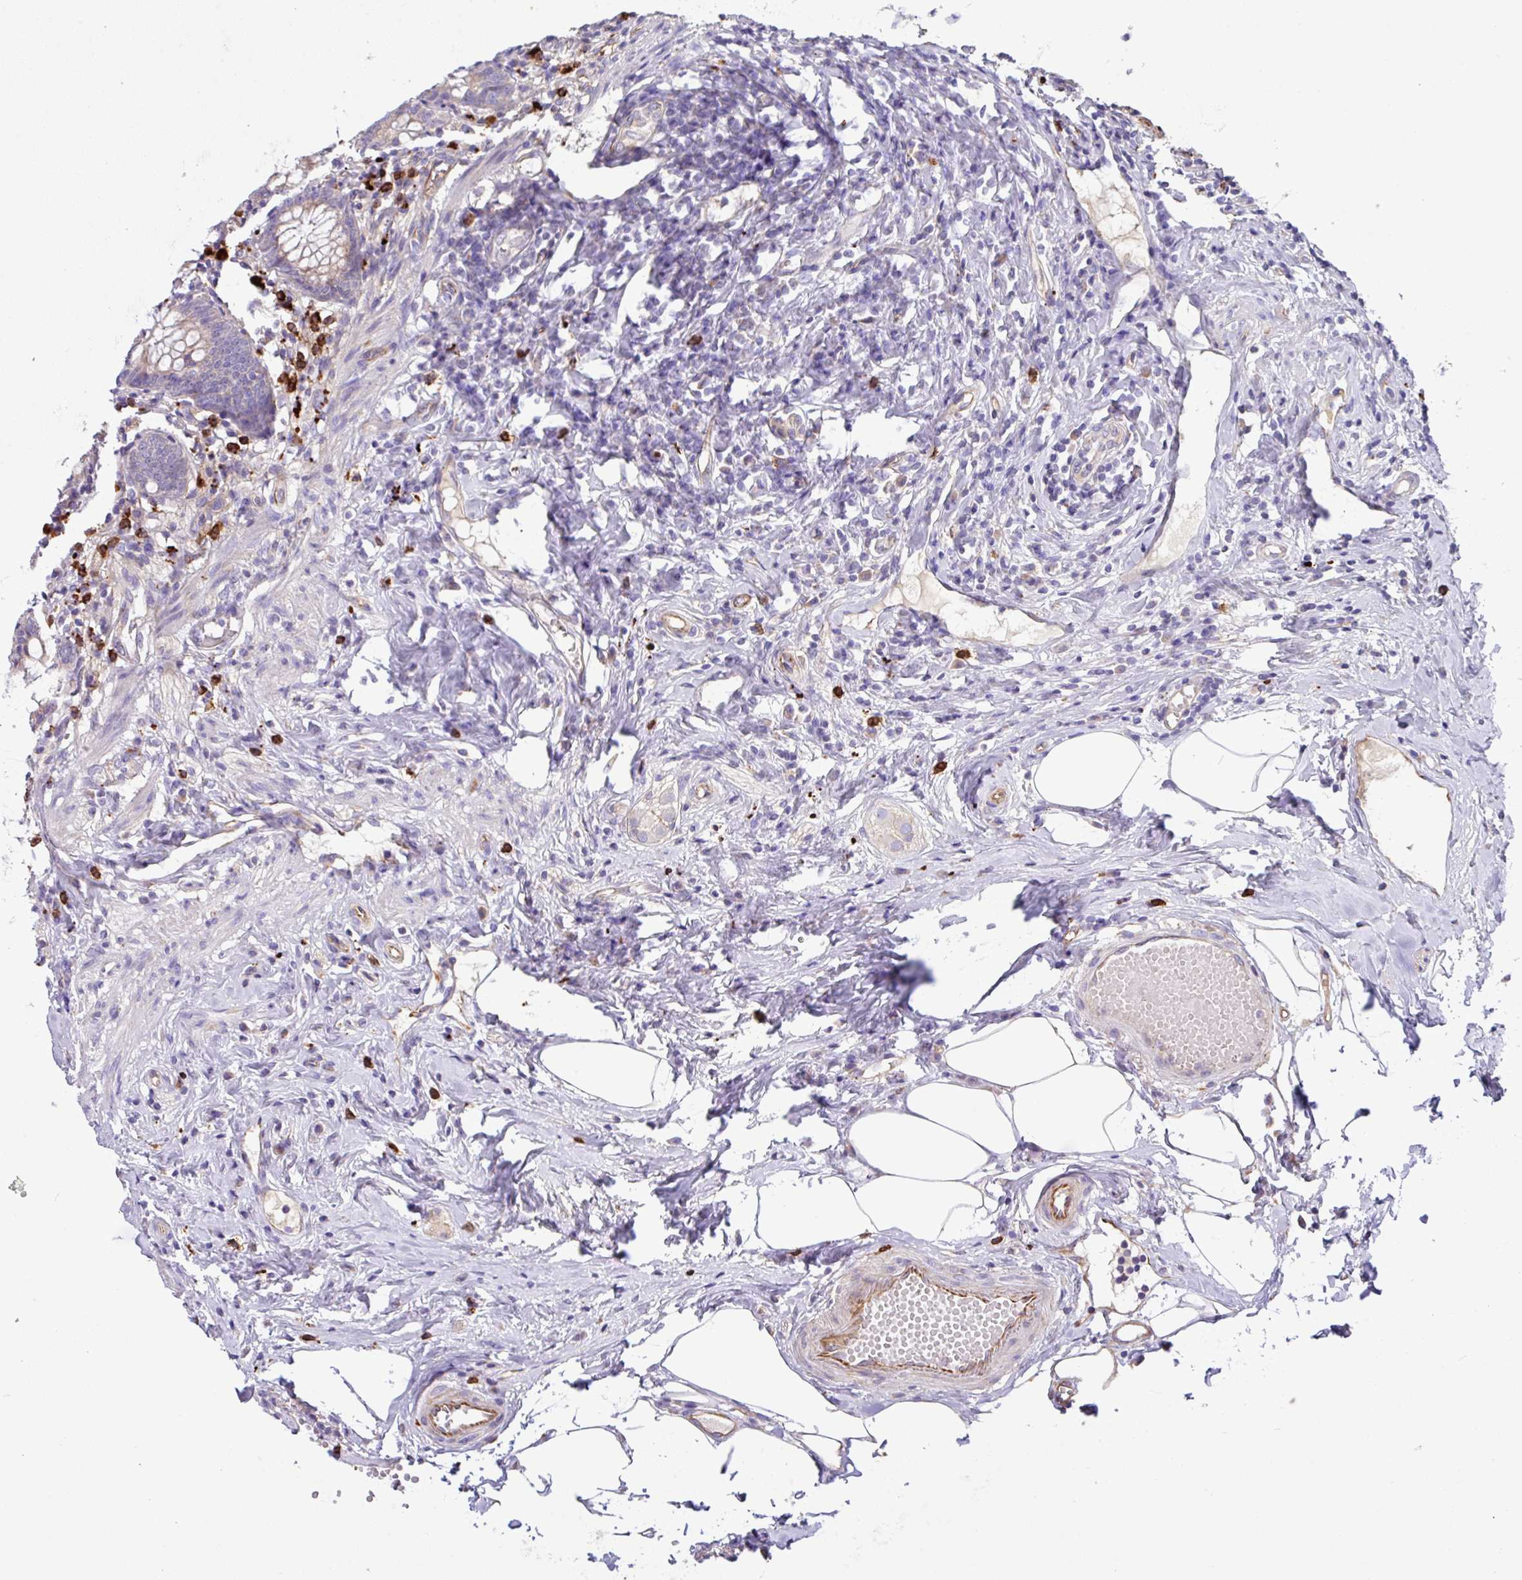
{"staining": {"intensity": "weak", "quantity": "<25%", "location": "cytoplasmic/membranous"}, "tissue": "appendix", "cell_type": "Glandular cells", "image_type": "normal", "snomed": [{"axis": "morphology", "description": "Normal tissue, NOS"}, {"axis": "topography", "description": "Appendix"}], "caption": "Photomicrograph shows no protein positivity in glandular cells of normal appendix. (DAB (3,3'-diaminobenzidine) IHC with hematoxylin counter stain).", "gene": "MRM2", "patient": {"sex": "female", "age": 54}}